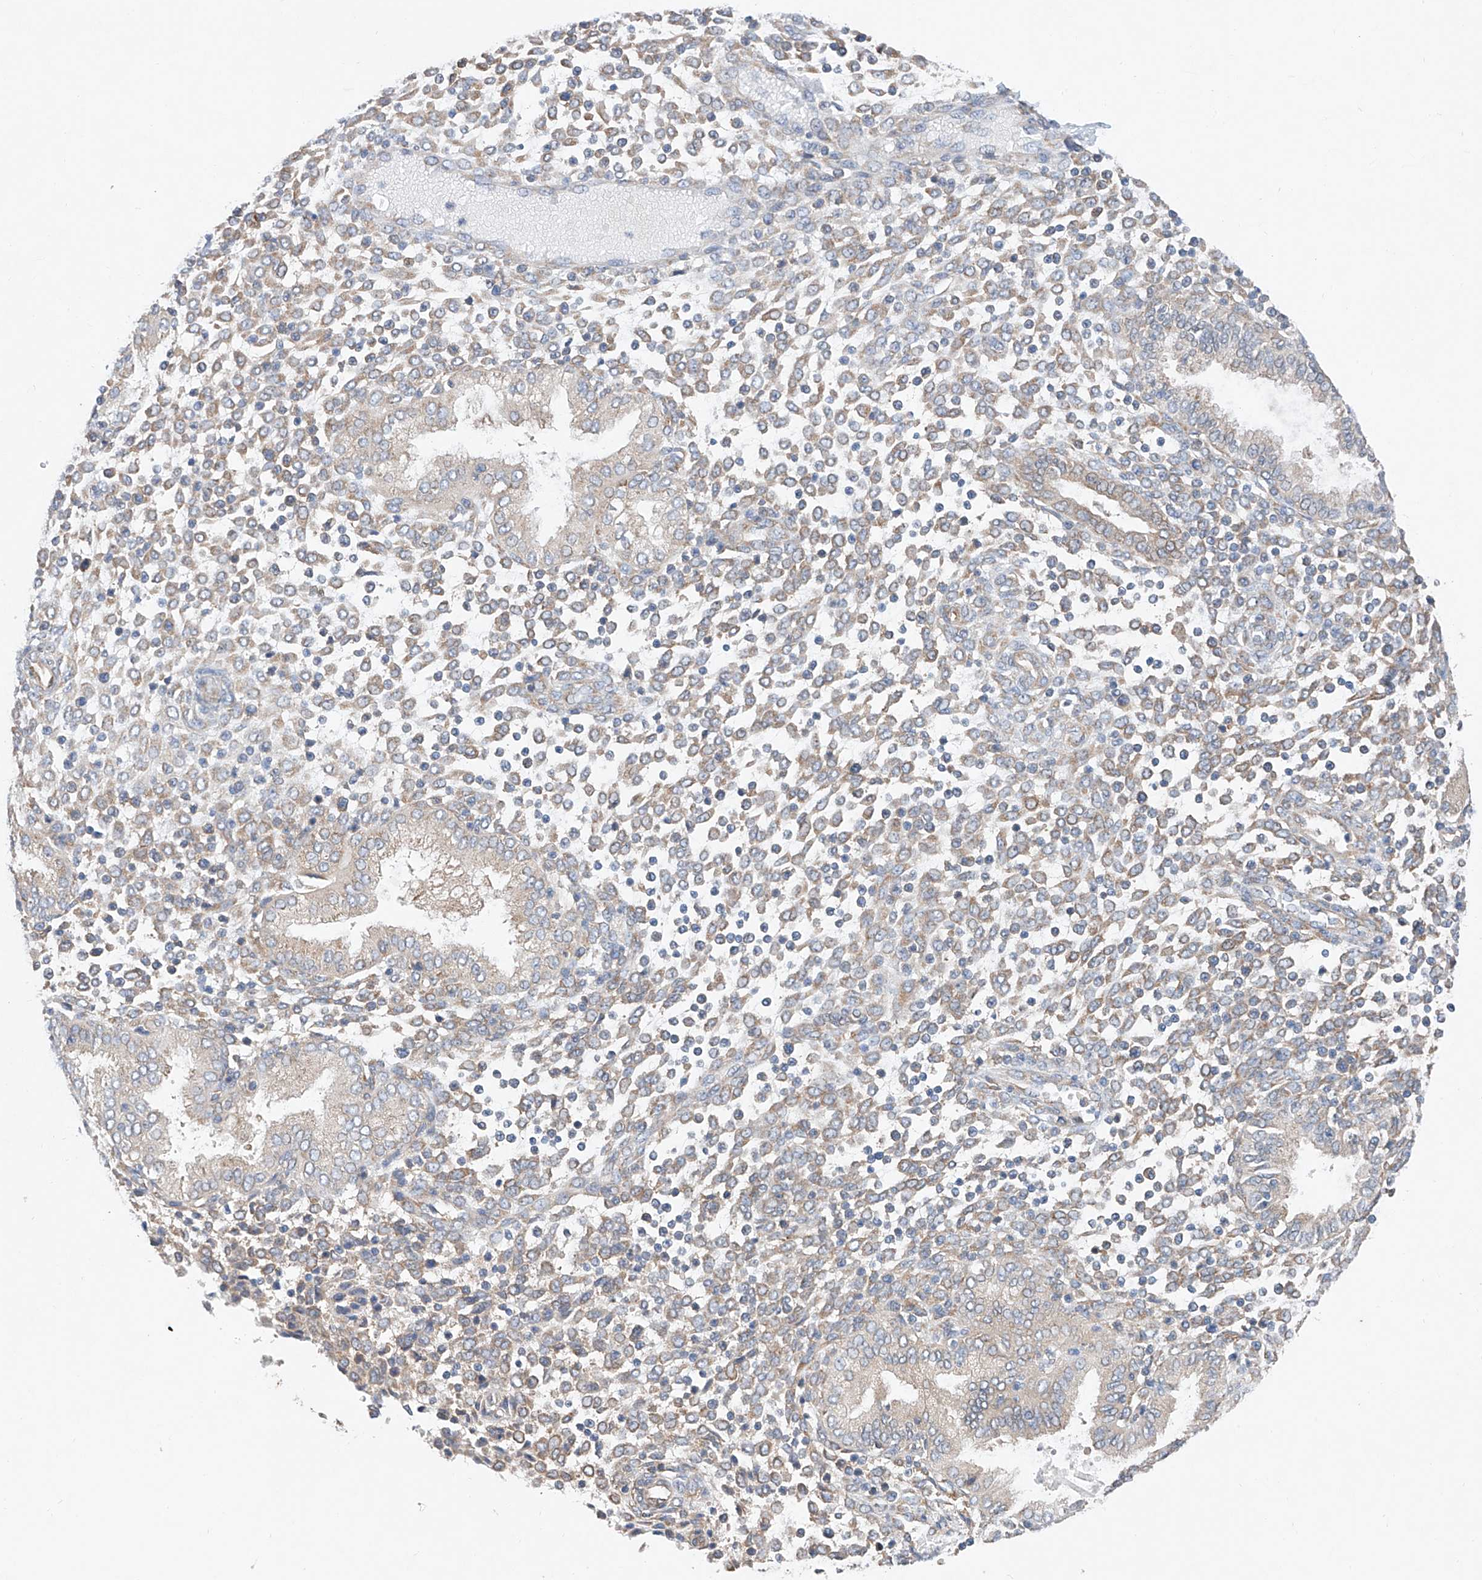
{"staining": {"intensity": "weak", "quantity": "25%-75%", "location": "cytoplasmic/membranous"}, "tissue": "endometrium", "cell_type": "Cells in endometrial stroma", "image_type": "normal", "snomed": [{"axis": "morphology", "description": "Normal tissue, NOS"}, {"axis": "topography", "description": "Endometrium"}], "caption": "Endometrium stained with DAB immunohistochemistry (IHC) shows low levels of weak cytoplasmic/membranous staining in approximately 25%-75% of cells in endometrial stroma.", "gene": "FASTK", "patient": {"sex": "female", "age": 53}}